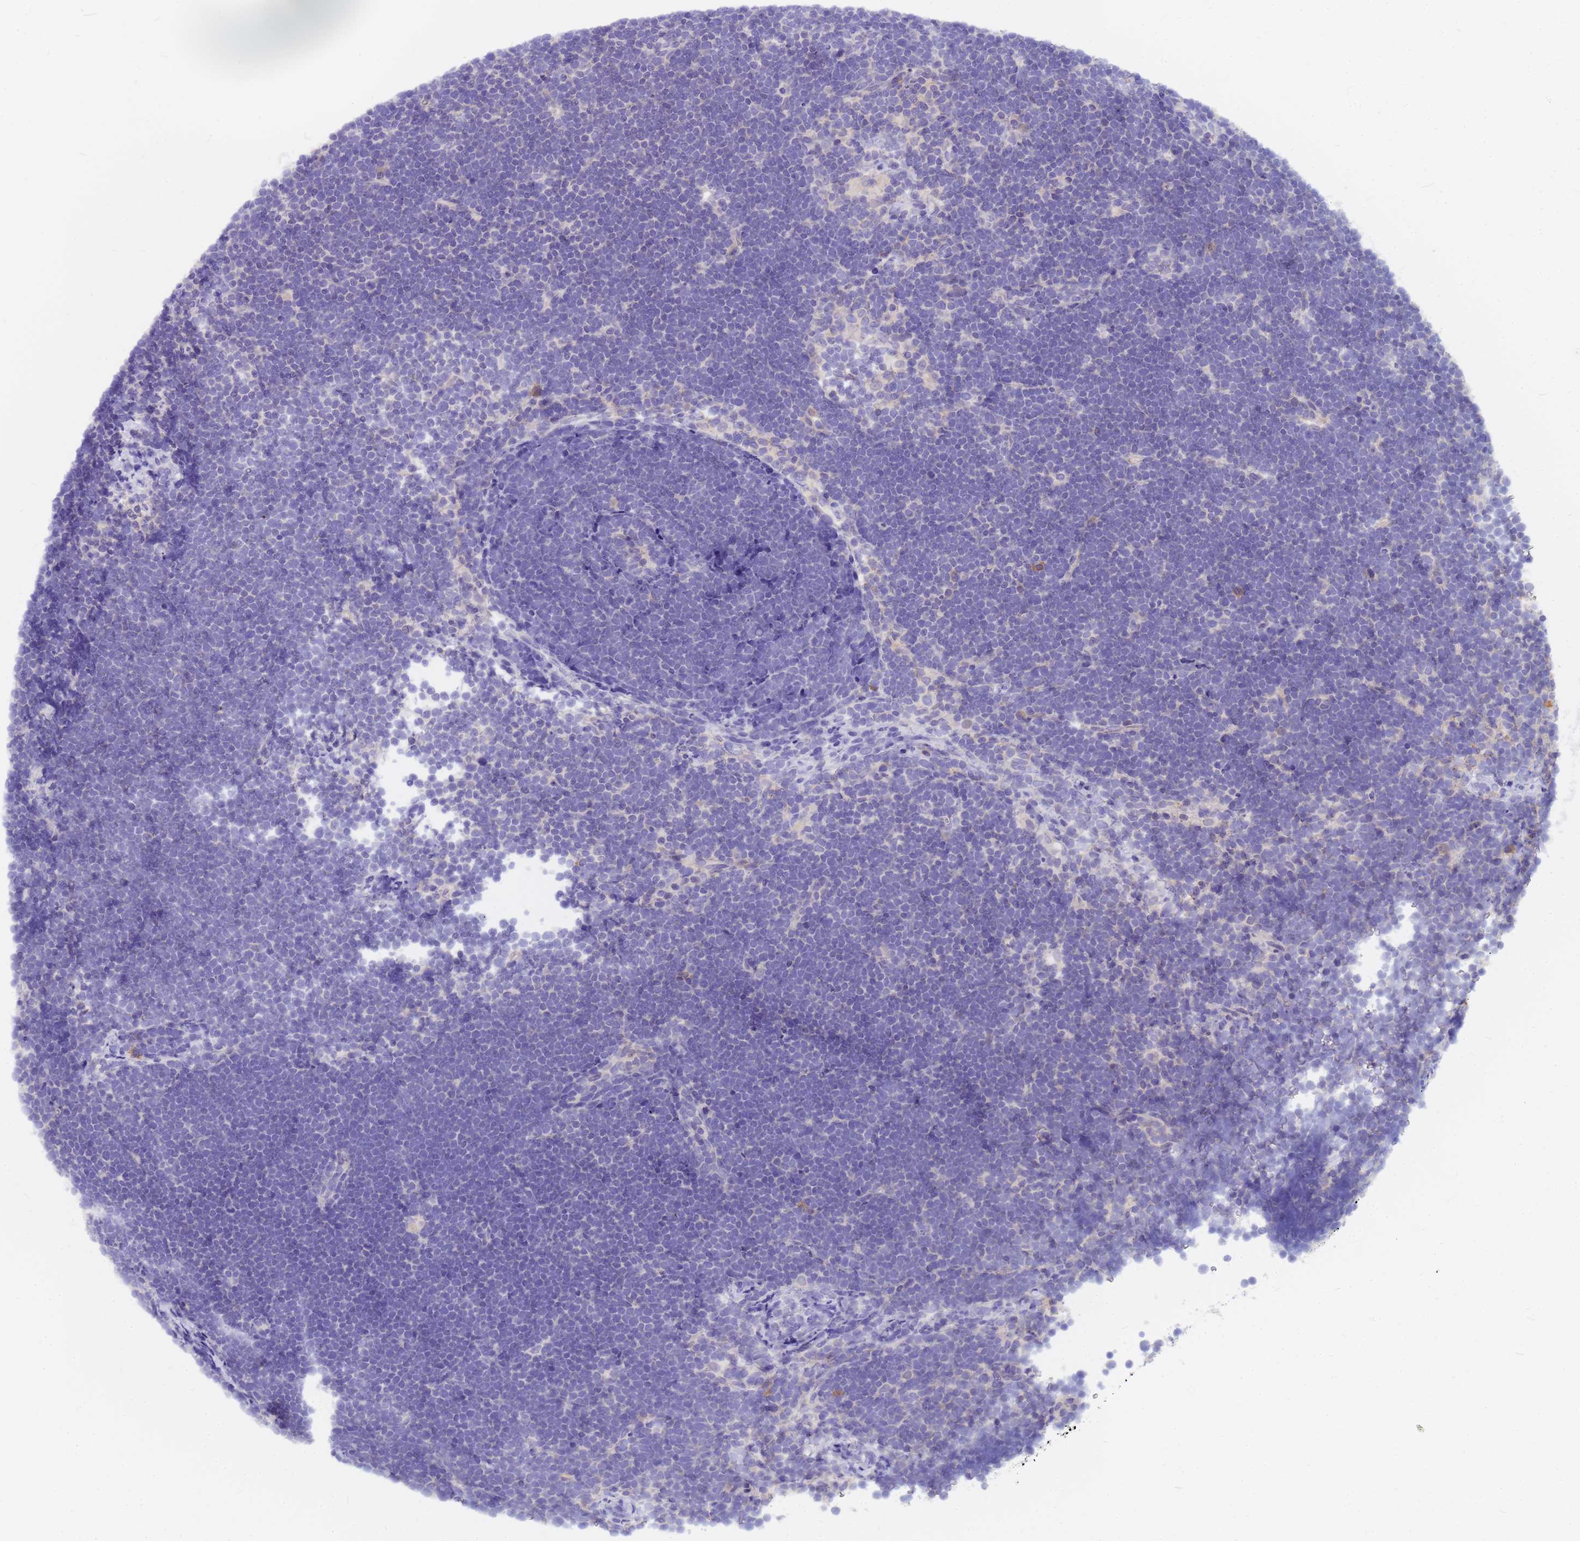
{"staining": {"intensity": "negative", "quantity": "none", "location": "none"}, "tissue": "lymphoma", "cell_type": "Tumor cells", "image_type": "cancer", "snomed": [{"axis": "morphology", "description": "Malignant lymphoma, non-Hodgkin's type, High grade"}, {"axis": "topography", "description": "Lymph node"}], "caption": "Immunohistochemistry micrograph of lymphoma stained for a protein (brown), which shows no expression in tumor cells.", "gene": "DPRX", "patient": {"sex": "male", "age": 13}}